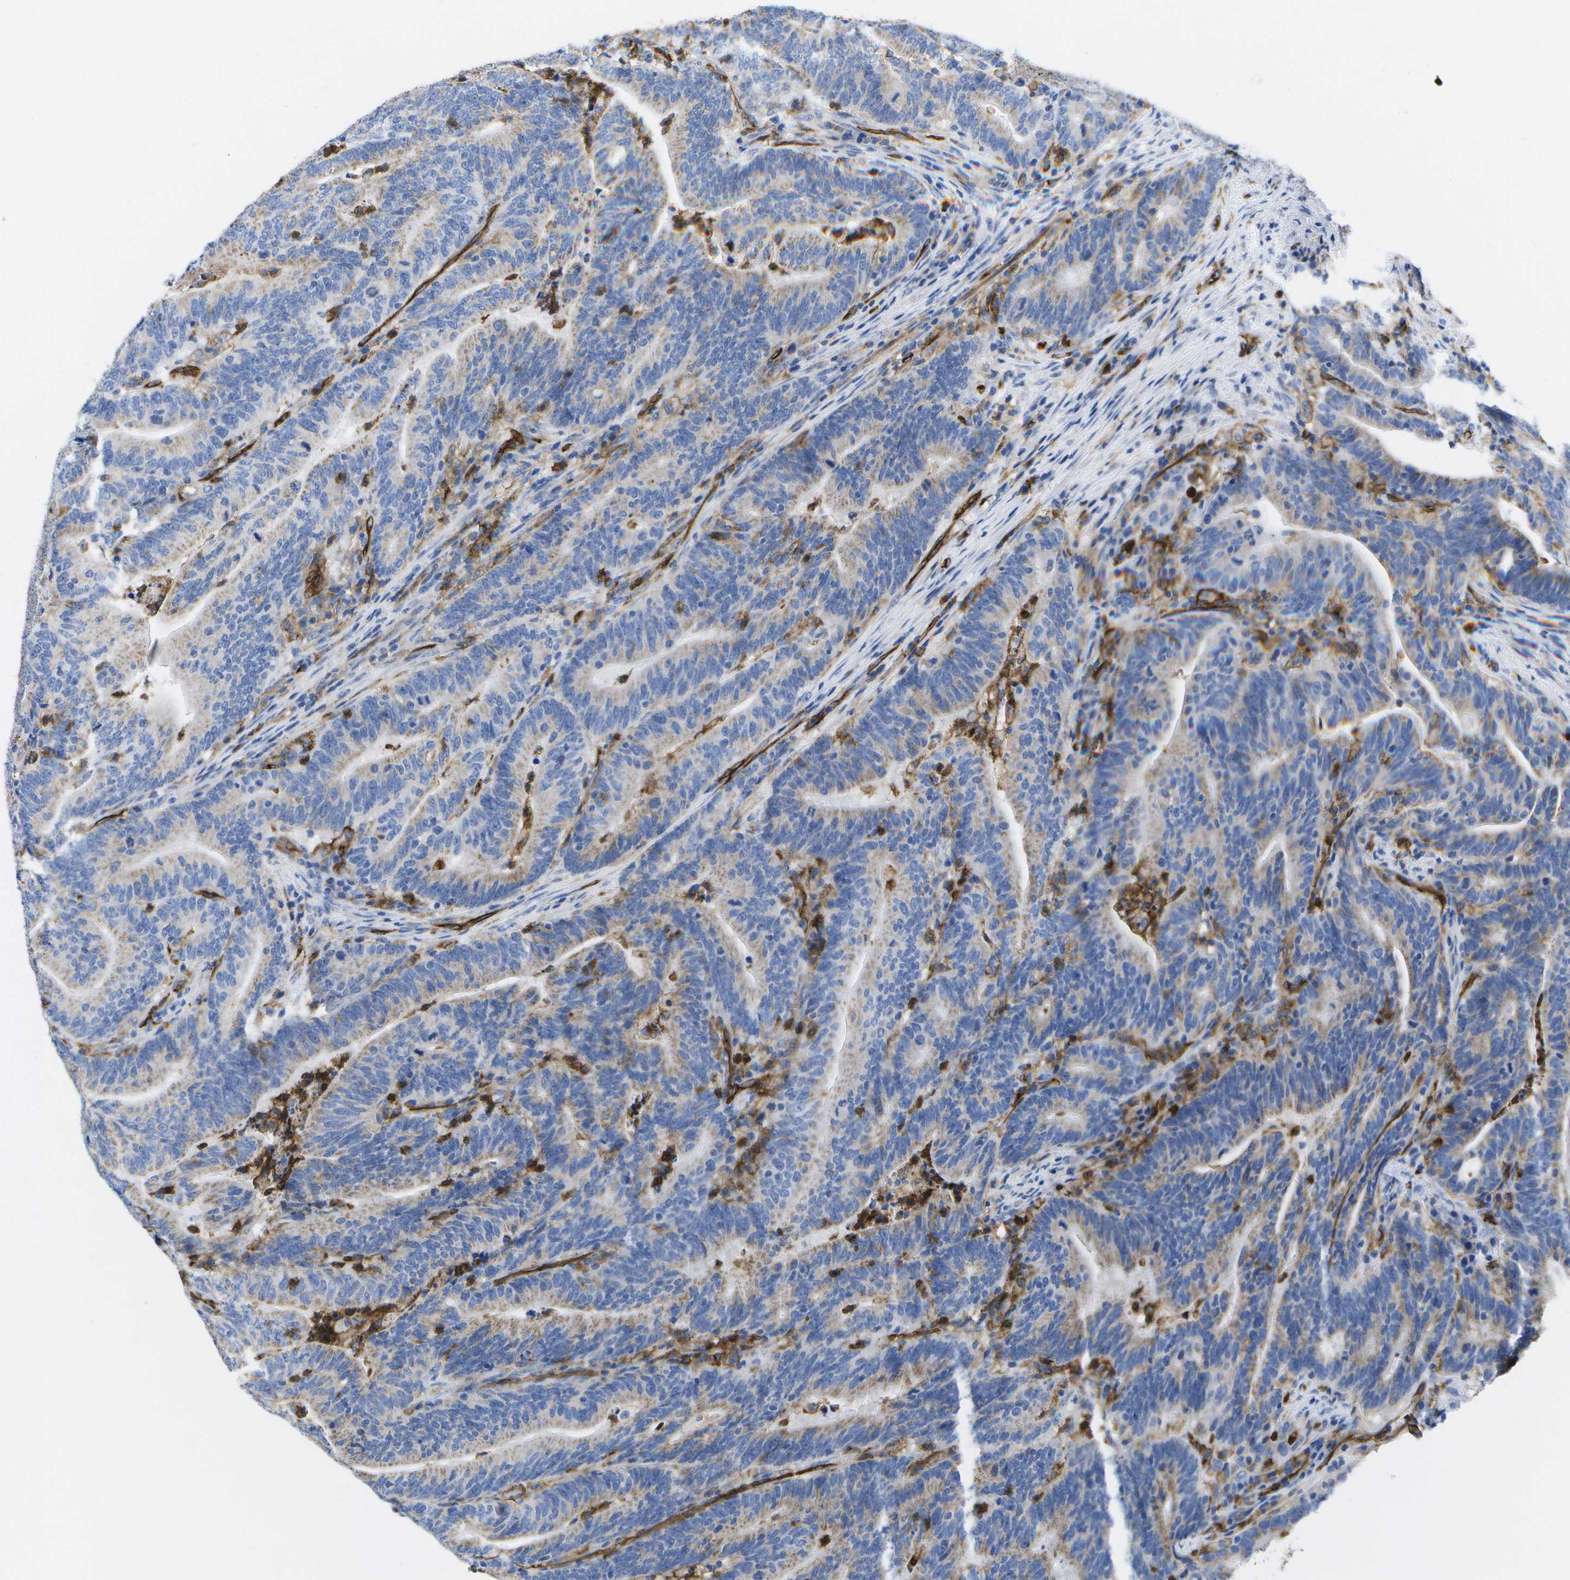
{"staining": {"intensity": "weak", "quantity": "25%-75%", "location": "cytoplasmic/membranous"}, "tissue": "colorectal cancer", "cell_type": "Tumor cells", "image_type": "cancer", "snomed": [{"axis": "morphology", "description": "Adenocarcinoma, NOS"}, {"axis": "topography", "description": "Colon"}], "caption": "The photomicrograph shows immunohistochemical staining of adenocarcinoma (colorectal). There is weak cytoplasmic/membranous expression is present in approximately 25%-75% of tumor cells.", "gene": "DYSF", "patient": {"sex": "female", "age": 66}}